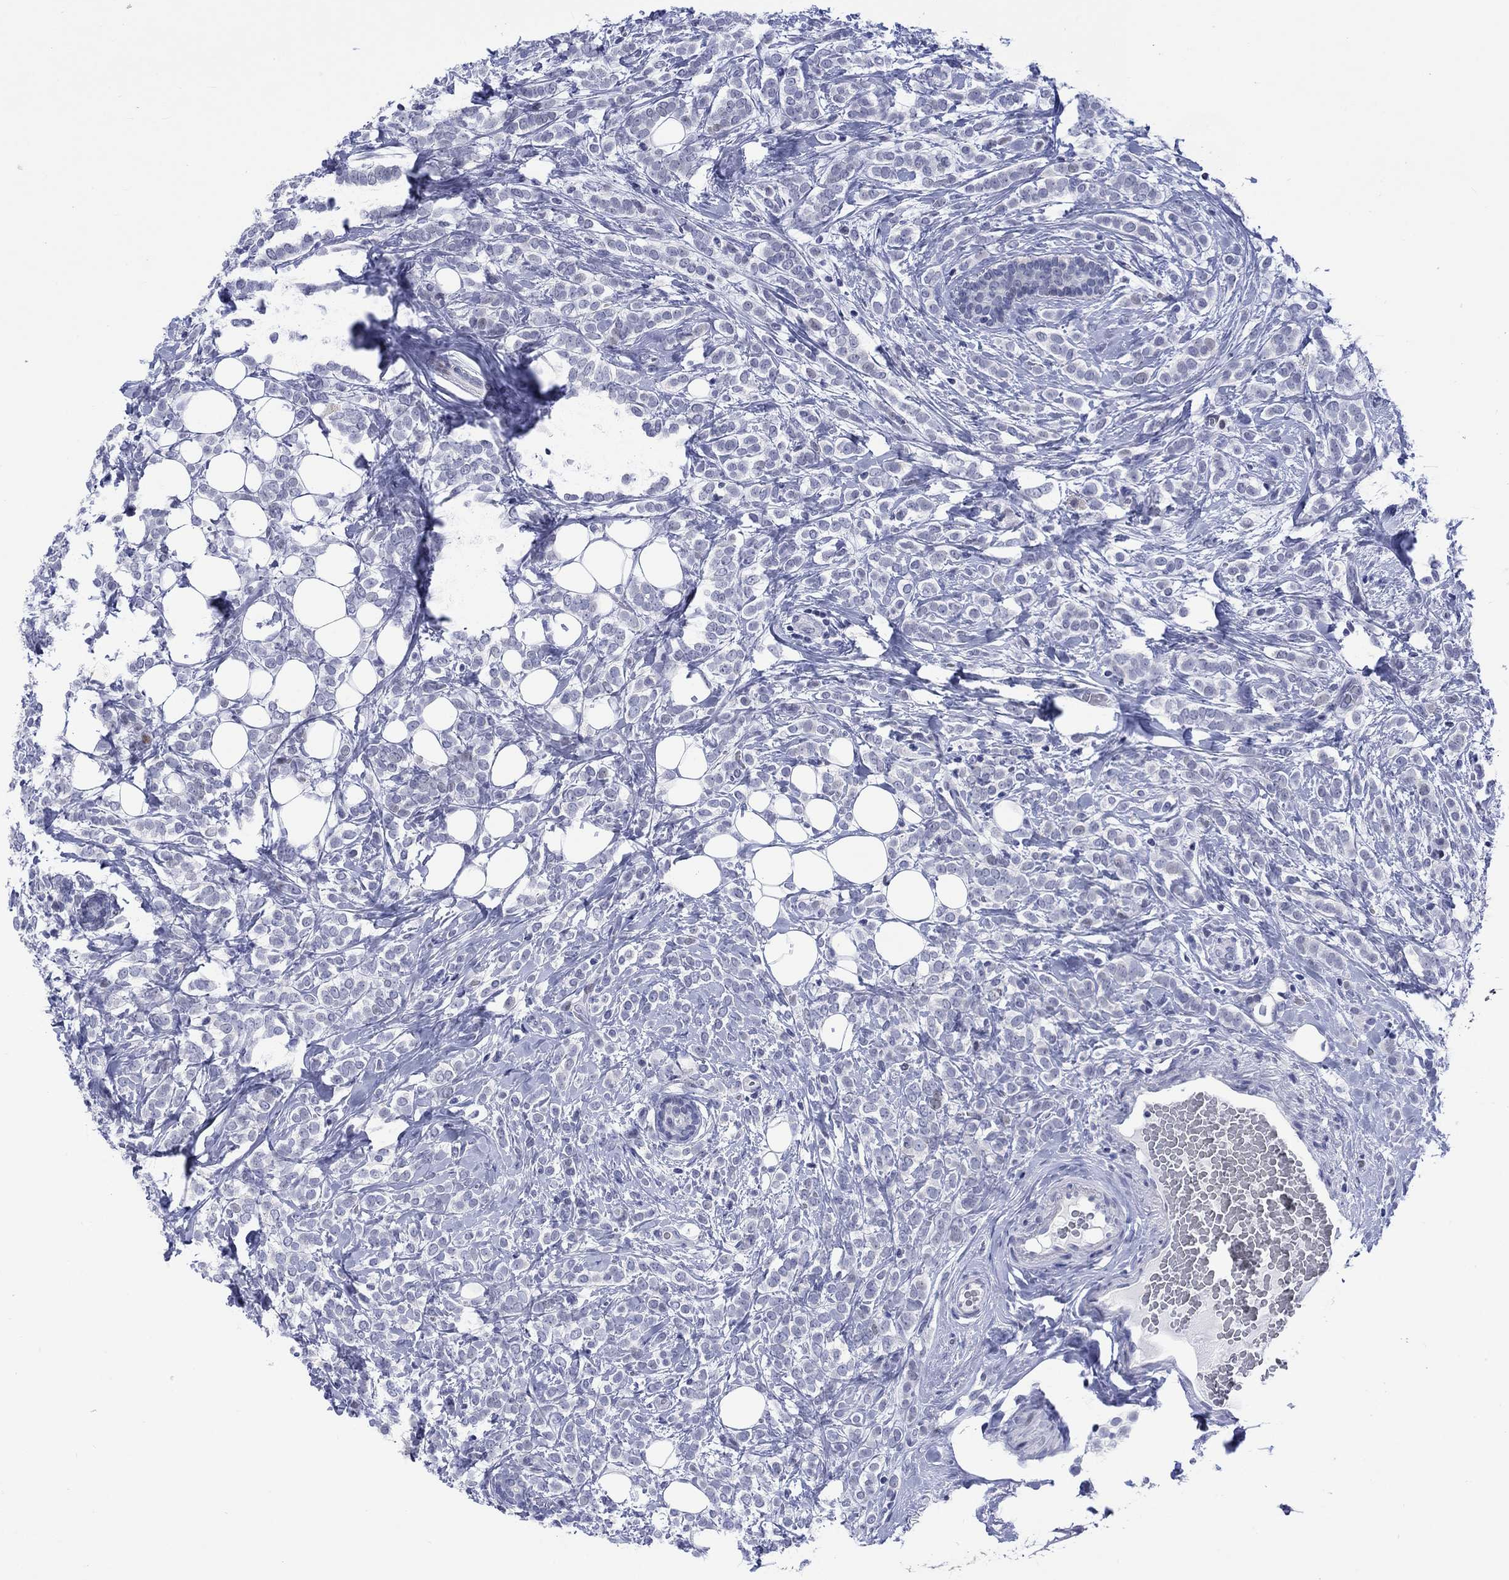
{"staining": {"intensity": "negative", "quantity": "none", "location": "none"}, "tissue": "breast cancer", "cell_type": "Tumor cells", "image_type": "cancer", "snomed": [{"axis": "morphology", "description": "Lobular carcinoma"}, {"axis": "topography", "description": "Breast"}], "caption": "Breast cancer (lobular carcinoma) was stained to show a protein in brown. There is no significant positivity in tumor cells.", "gene": "CDCA2", "patient": {"sex": "female", "age": 49}}